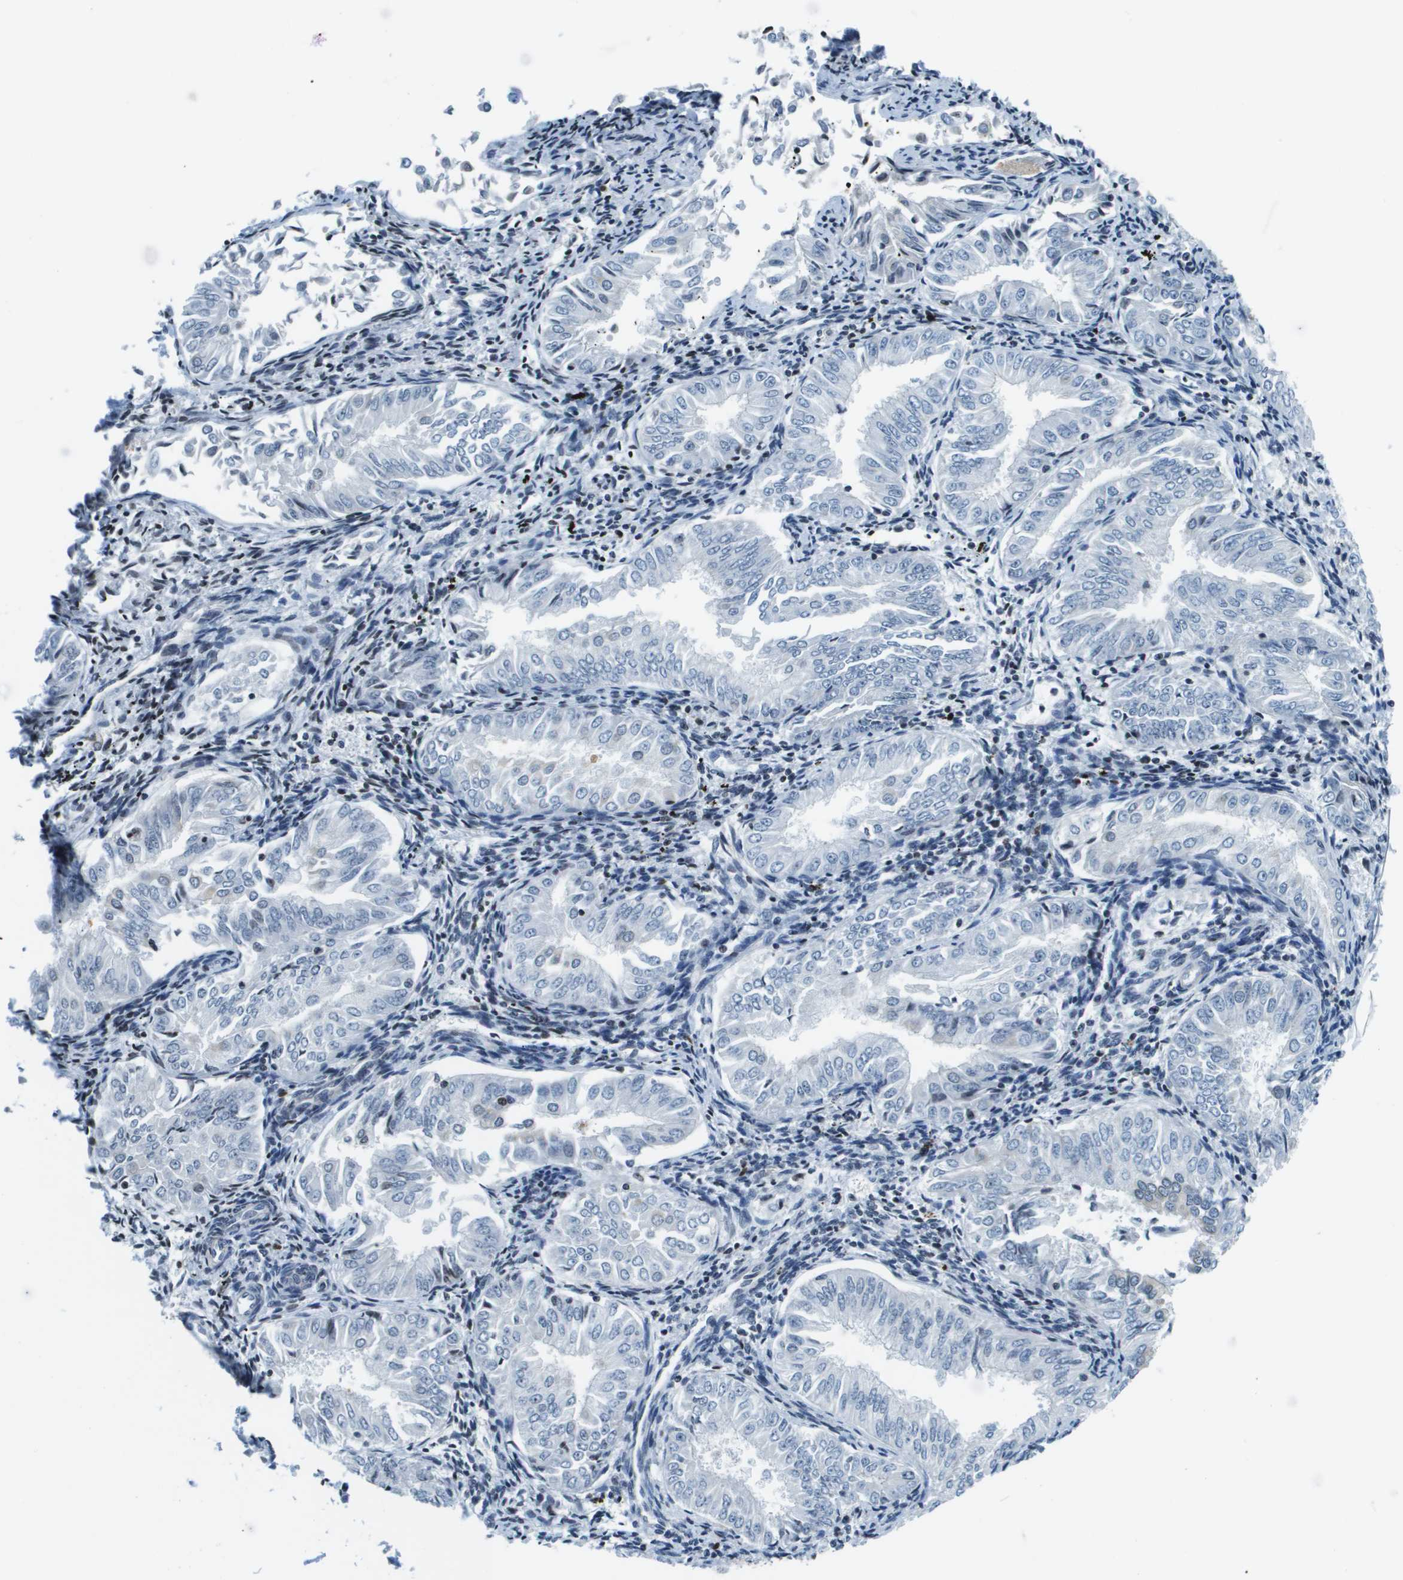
{"staining": {"intensity": "negative", "quantity": "none", "location": "none"}, "tissue": "endometrial cancer", "cell_type": "Tumor cells", "image_type": "cancer", "snomed": [{"axis": "morphology", "description": "Adenocarcinoma, NOS"}, {"axis": "topography", "description": "Endometrium"}], "caption": "Tumor cells show no significant protein expression in endometrial cancer (adenocarcinoma). The staining is performed using DAB (3,3'-diaminobenzidine) brown chromogen with nuclei counter-stained in using hematoxylin.", "gene": "ESYT1", "patient": {"sex": "female", "age": 53}}